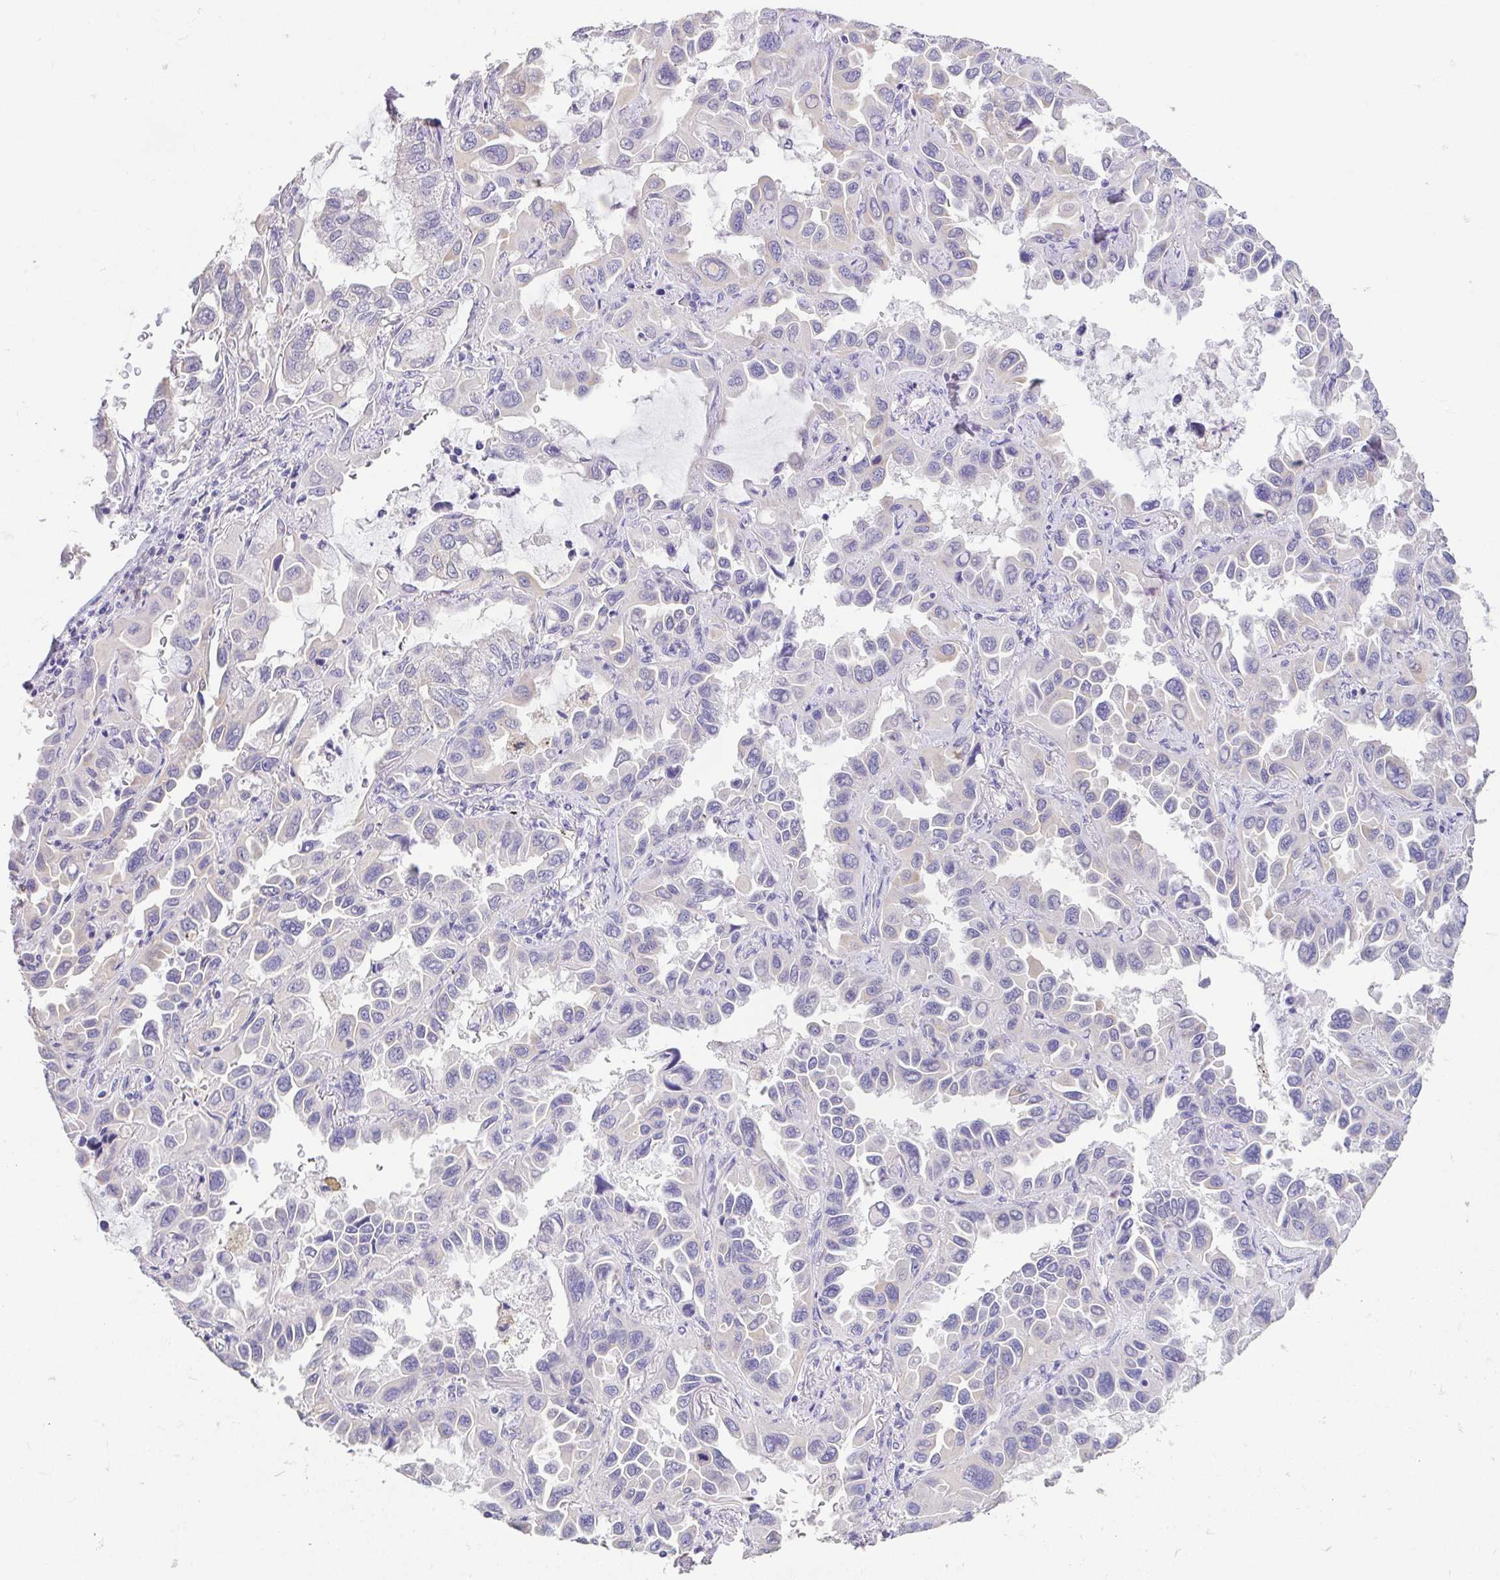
{"staining": {"intensity": "negative", "quantity": "none", "location": "none"}, "tissue": "lung cancer", "cell_type": "Tumor cells", "image_type": "cancer", "snomed": [{"axis": "morphology", "description": "Adenocarcinoma, NOS"}, {"axis": "topography", "description": "Lung"}], "caption": "This is a histopathology image of immunohistochemistry (IHC) staining of lung adenocarcinoma, which shows no expression in tumor cells.", "gene": "FABP3", "patient": {"sex": "male", "age": 64}}